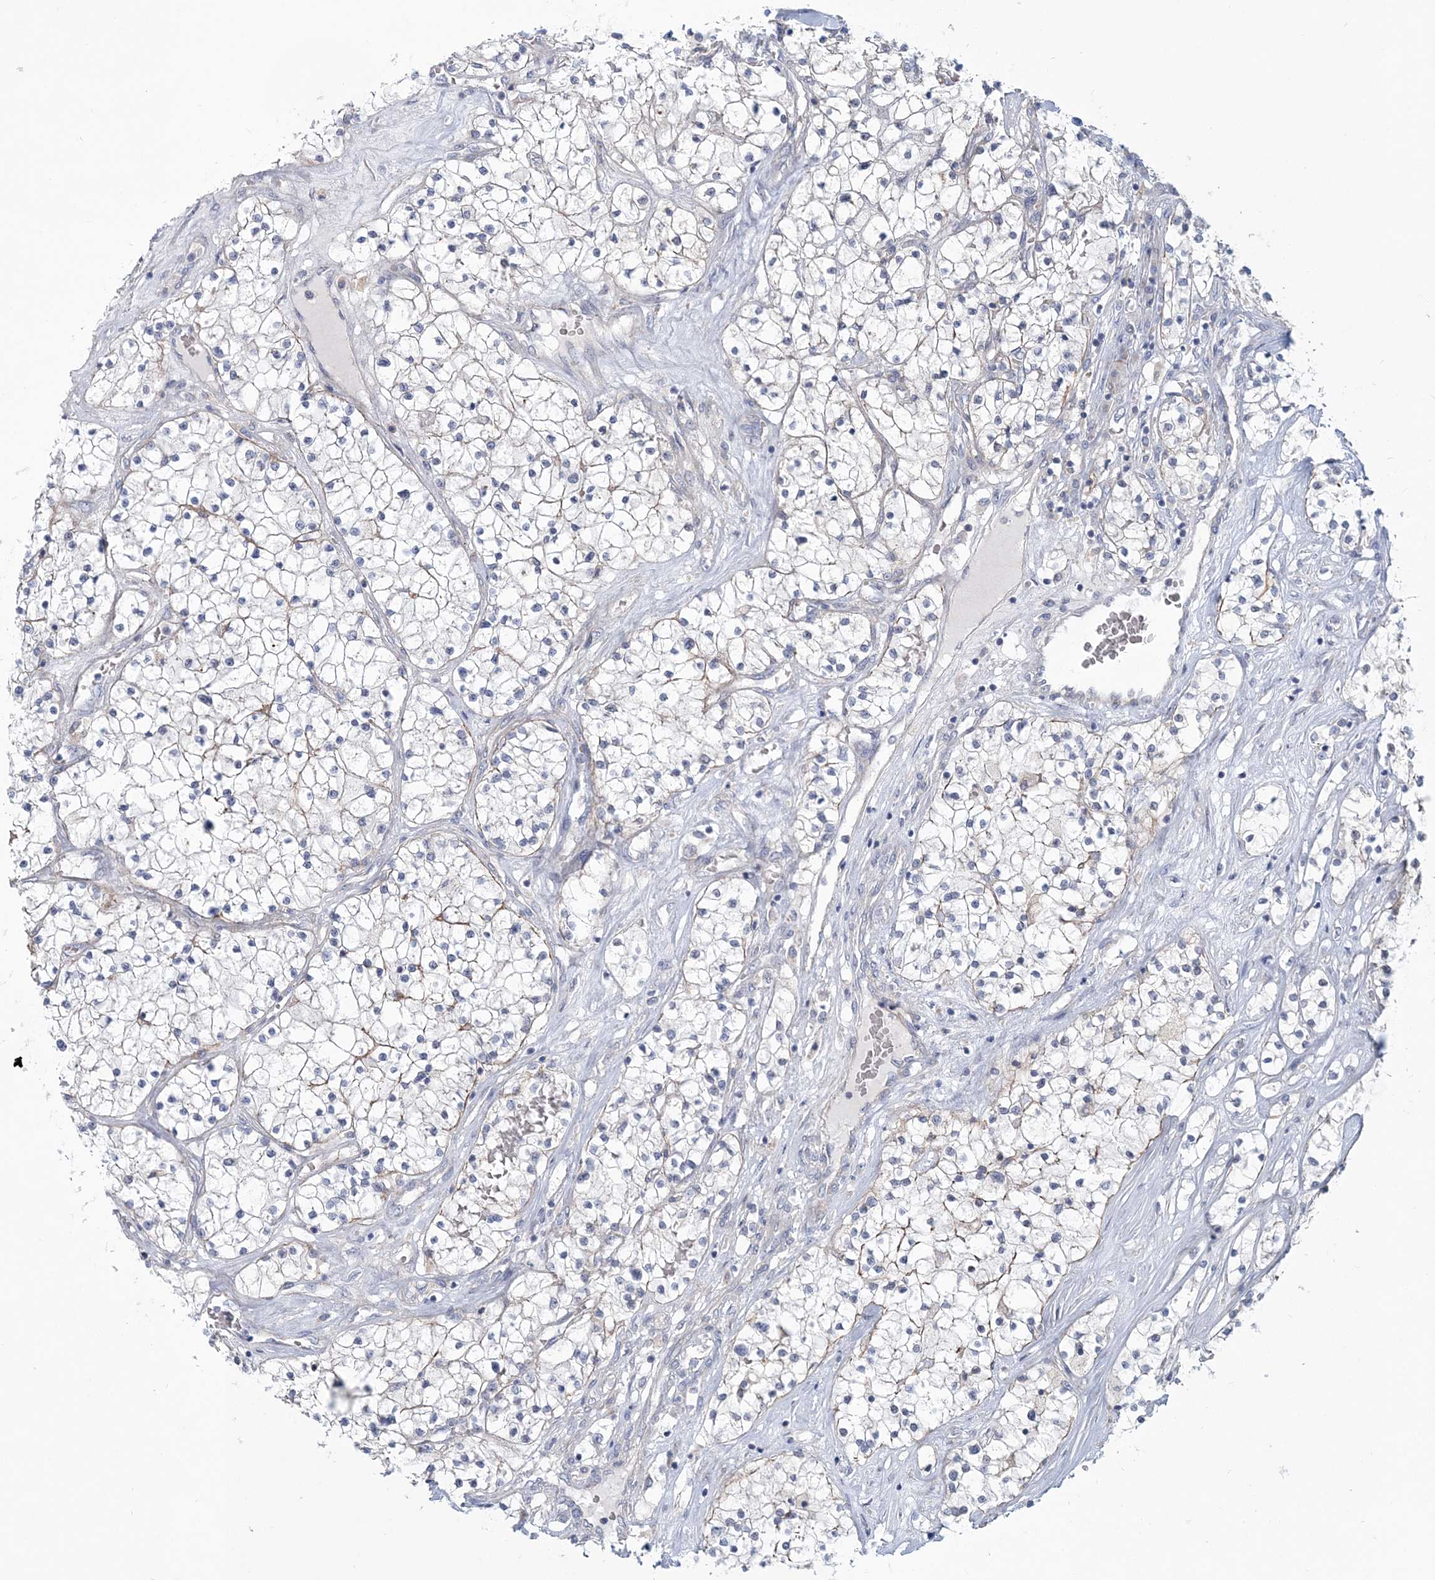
{"staining": {"intensity": "negative", "quantity": "none", "location": "none"}, "tissue": "renal cancer", "cell_type": "Tumor cells", "image_type": "cancer", "snomed": [{"axis": "morphology", "description": "Normal tissue, NOS"}, {"axis": "morphology", "description": "Adenocarcinoma, NOS"}, {"axis": "topography", "description": "Kidney"}], "caption": "Tumor cells are negative for brown protein staining in renal cancer.", "gene": "ADGB", "patient": {"sex": "male", "age": 68}}